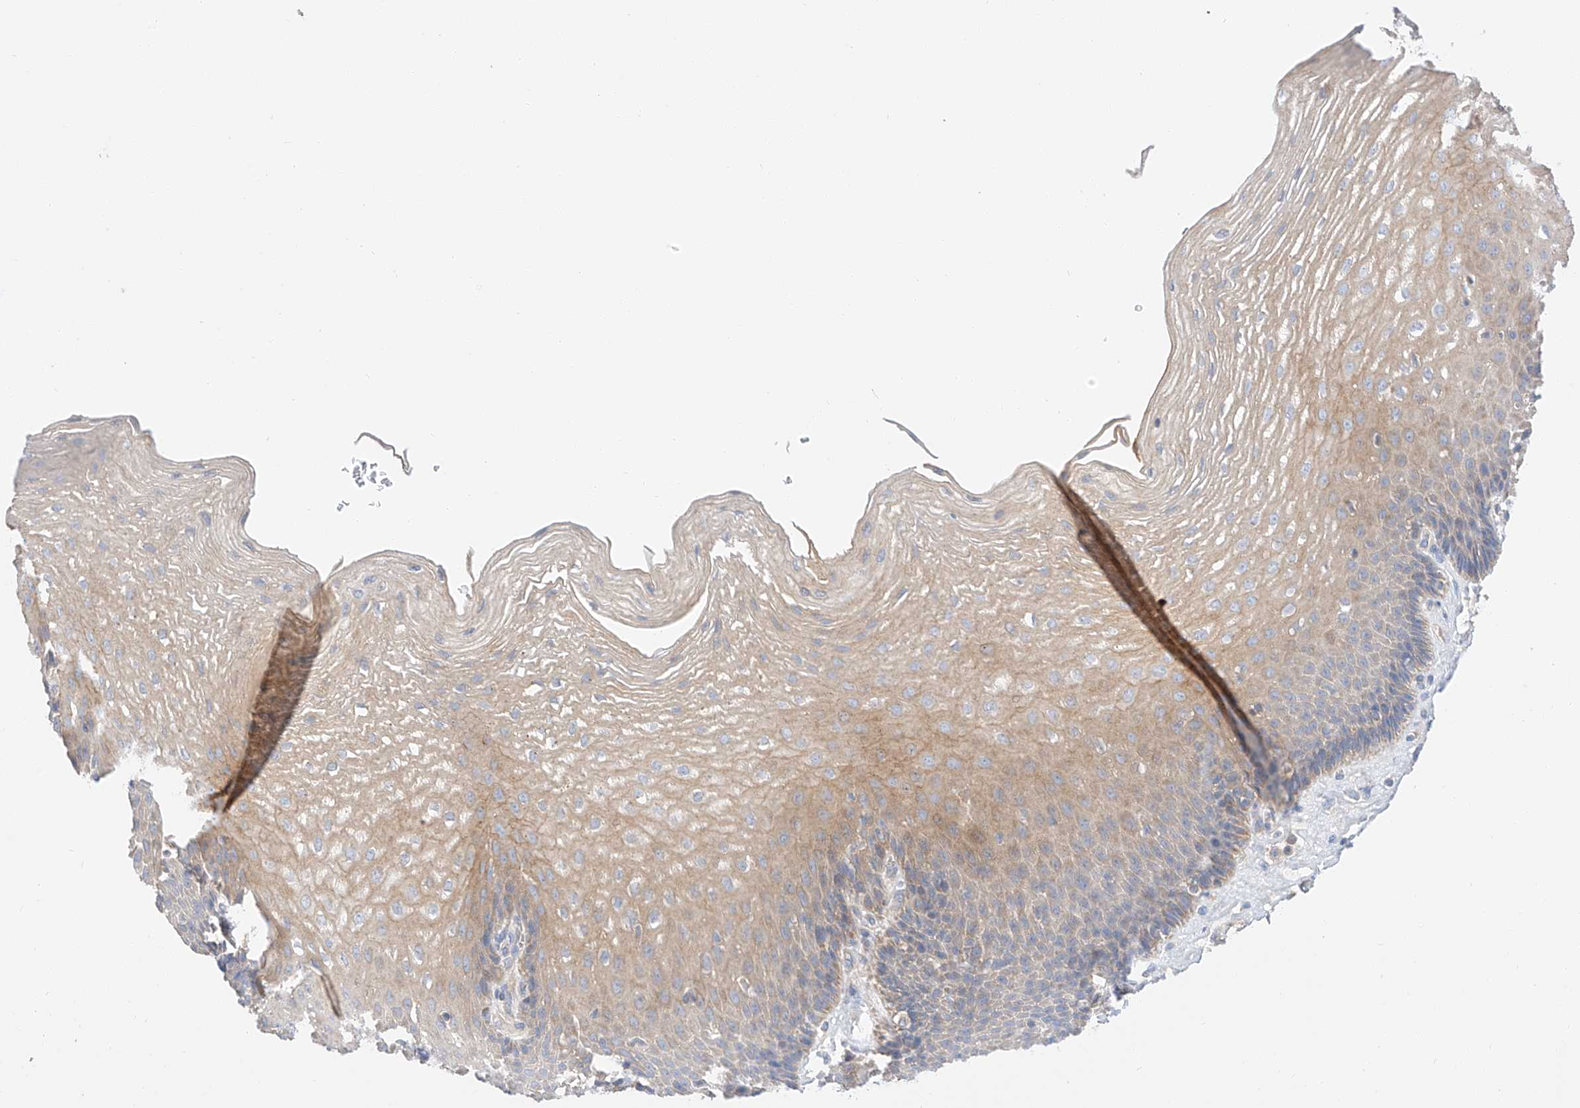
{"staining": {"intensity": "weak", "quantity": "25%-75%", "location": "cytoplasmic/membranous"}, "tissue": "esophagus", "cell_type": "Squamous epithelial cells", "image_type": "normal", "snomed": [{"axis": "morphology", "description": "Normal tissue, NOS"}, {"axis": "topography", "description": "Esophagus"}], "caption": "A low amount of weak cytoplasmic/membranous positivity is present in about 25%-75% of squamous epithelial cells in normal esophagus. Using DAB (3,3'-diaminobenzidine) (brown) and hematoxylin (blue) stains, captured at high magnification using brightfield microscopy.", "gene": "C6orf118", "patient": {"sex": "female", "age": 66}}